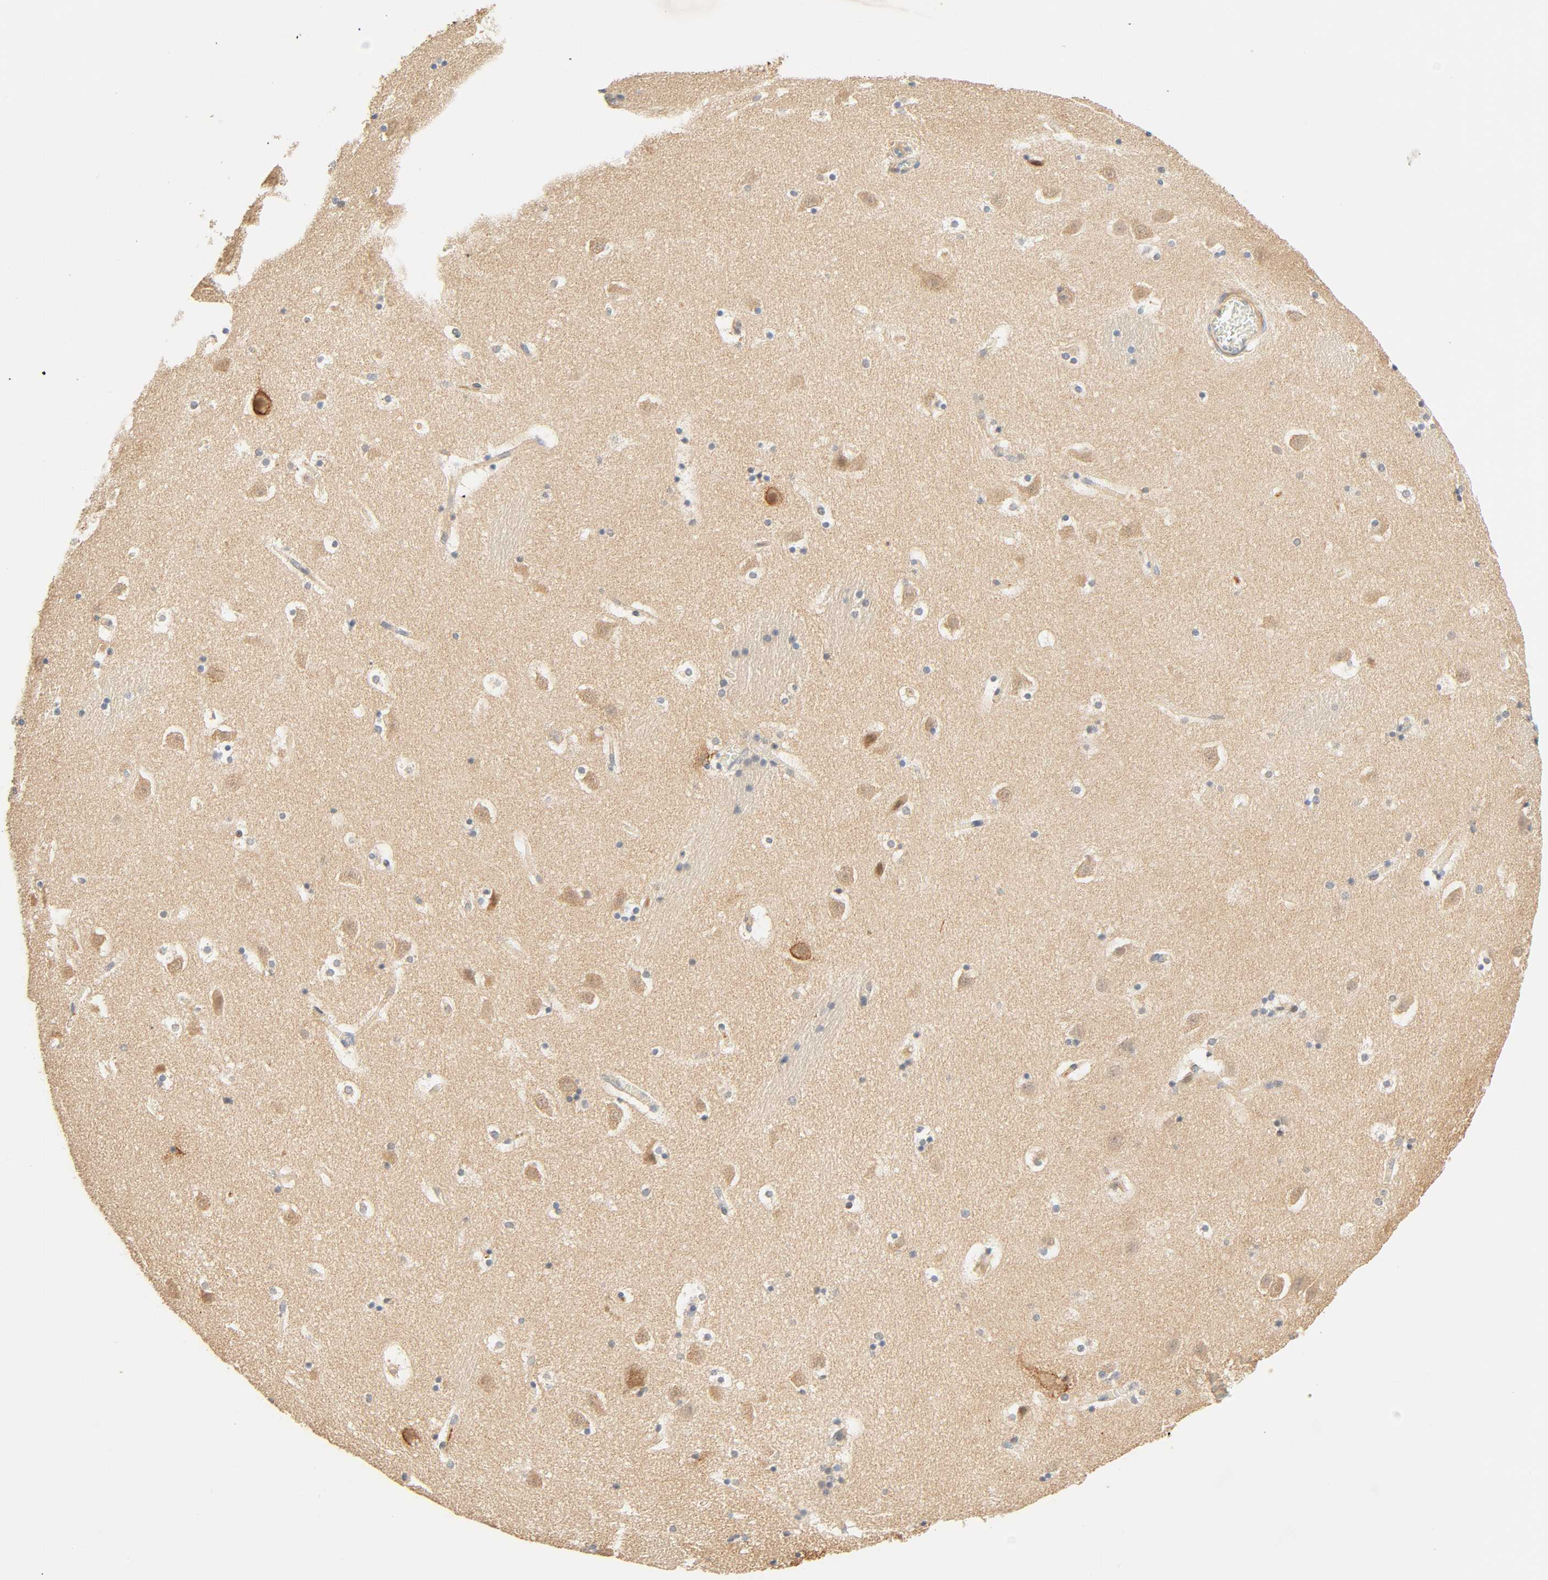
{"staining": {"intensity": "negative", "quantity": "none", "location": "none"}, "tissue": "caudate", "cell_type": "Glial cells", "image_type": "normal", "snomed": [{"axis": "morphology", "description": "Normal tissue, NOS"}, {"axis": "topography", "description": "Lateral ventricle wall"}], "caption": "A micrograph of caudate stained for a protein exhibits no brown staining in glial cells. The staining is performed using DAB (3,3'-diaminobenzidine) brown chromogen with nuclei counter-stained in using hematoxylin.", "gene": "CACNA1G", "patient": {"sex": "male", "age": 45}}